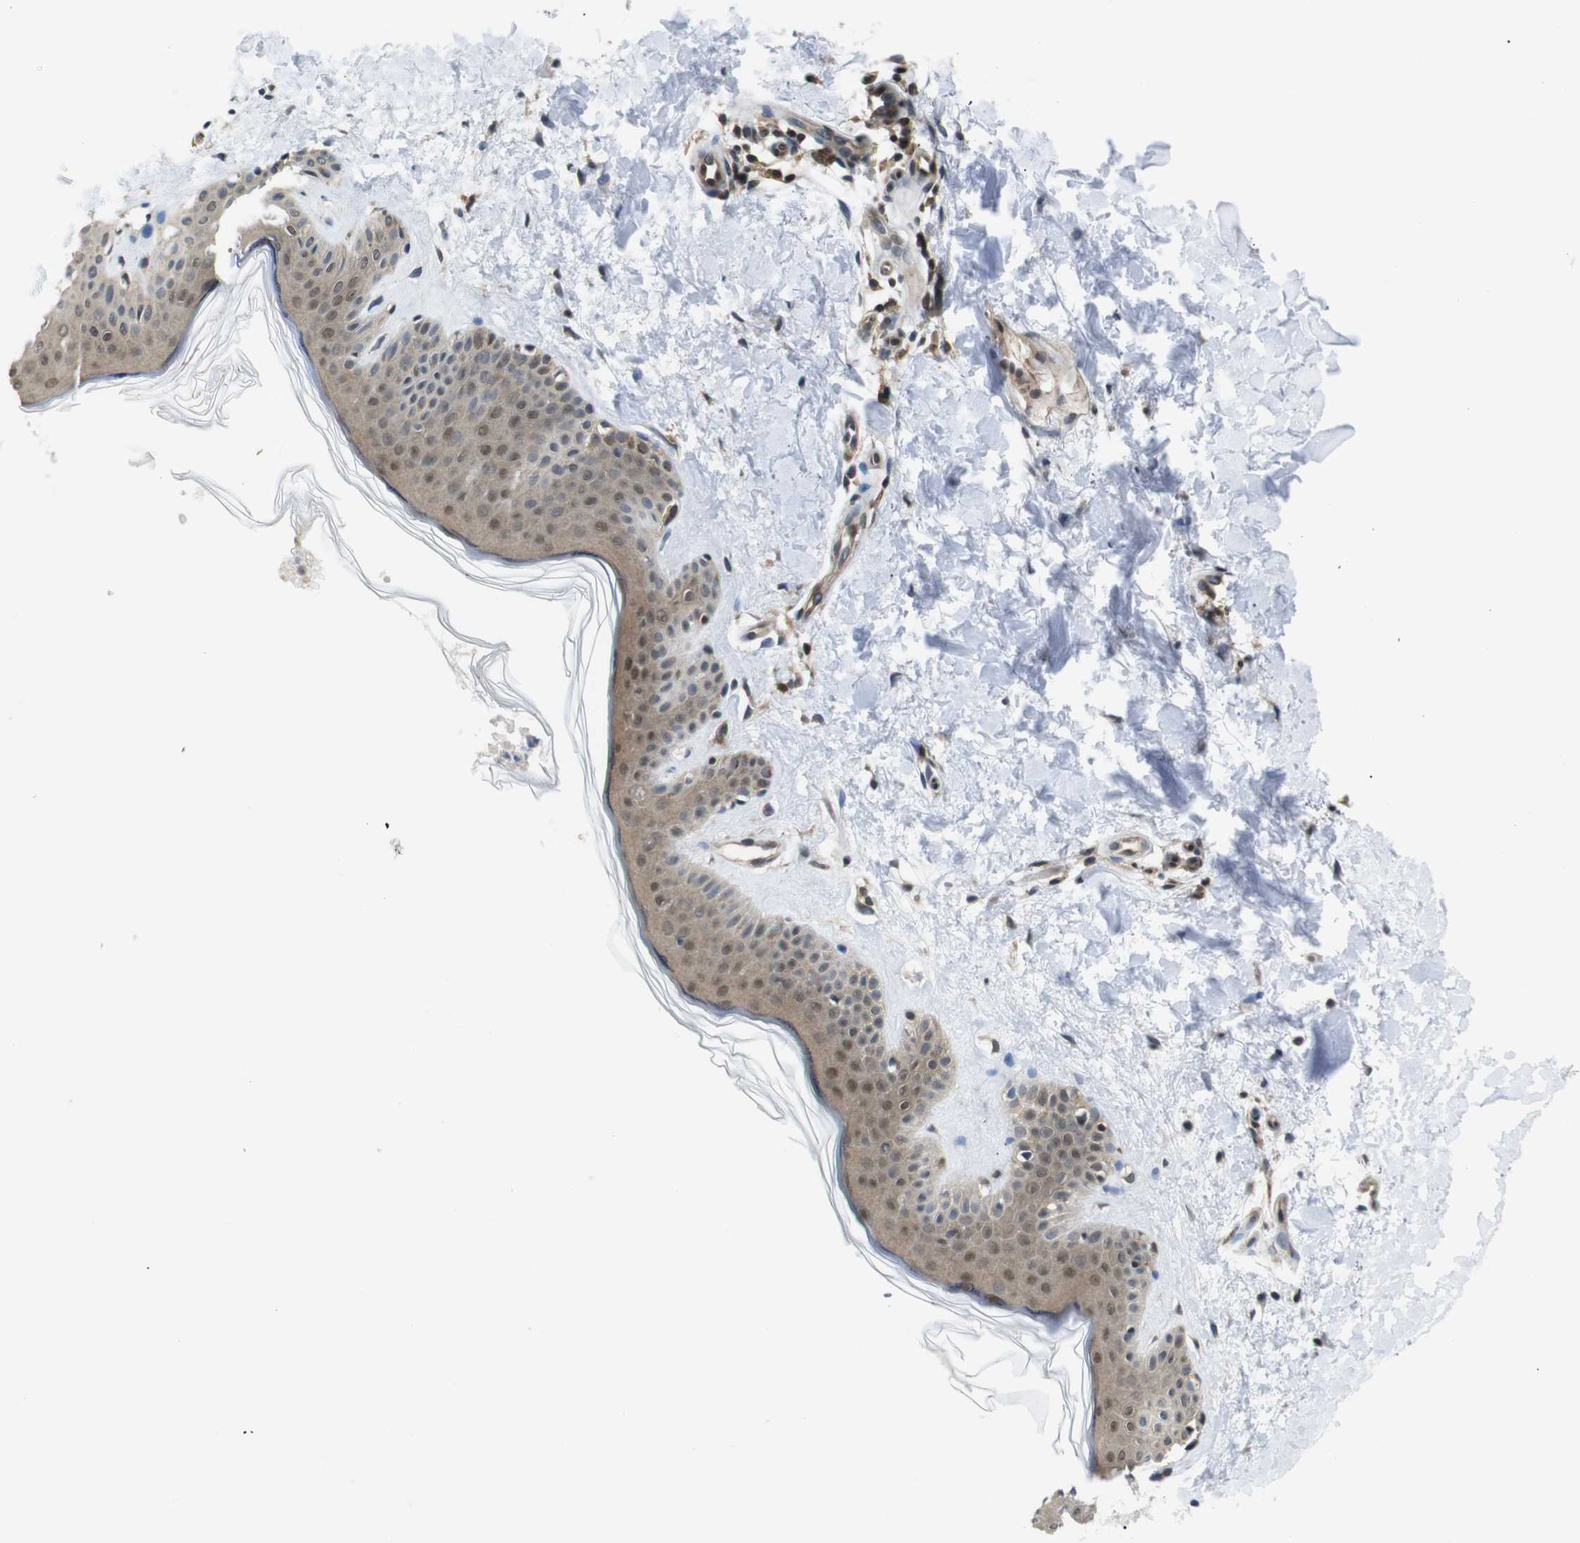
{"staining": {"intensity": "negative", "quantity": "none", "location": "none"}, "tissue": "skin", "cell_type": "Fibroblasts", "image_type": "normal", "snomed": [{"axis": "morphology", "description": "Normal tissue, NOS"}, {"axis": "topography", "description": "Skin"}], "caption": "The IHC micrograph has no significant expression in fibroblasts of skin.", "gene": "UBXN1", "patient": {"sex": "male", "age": 67}}